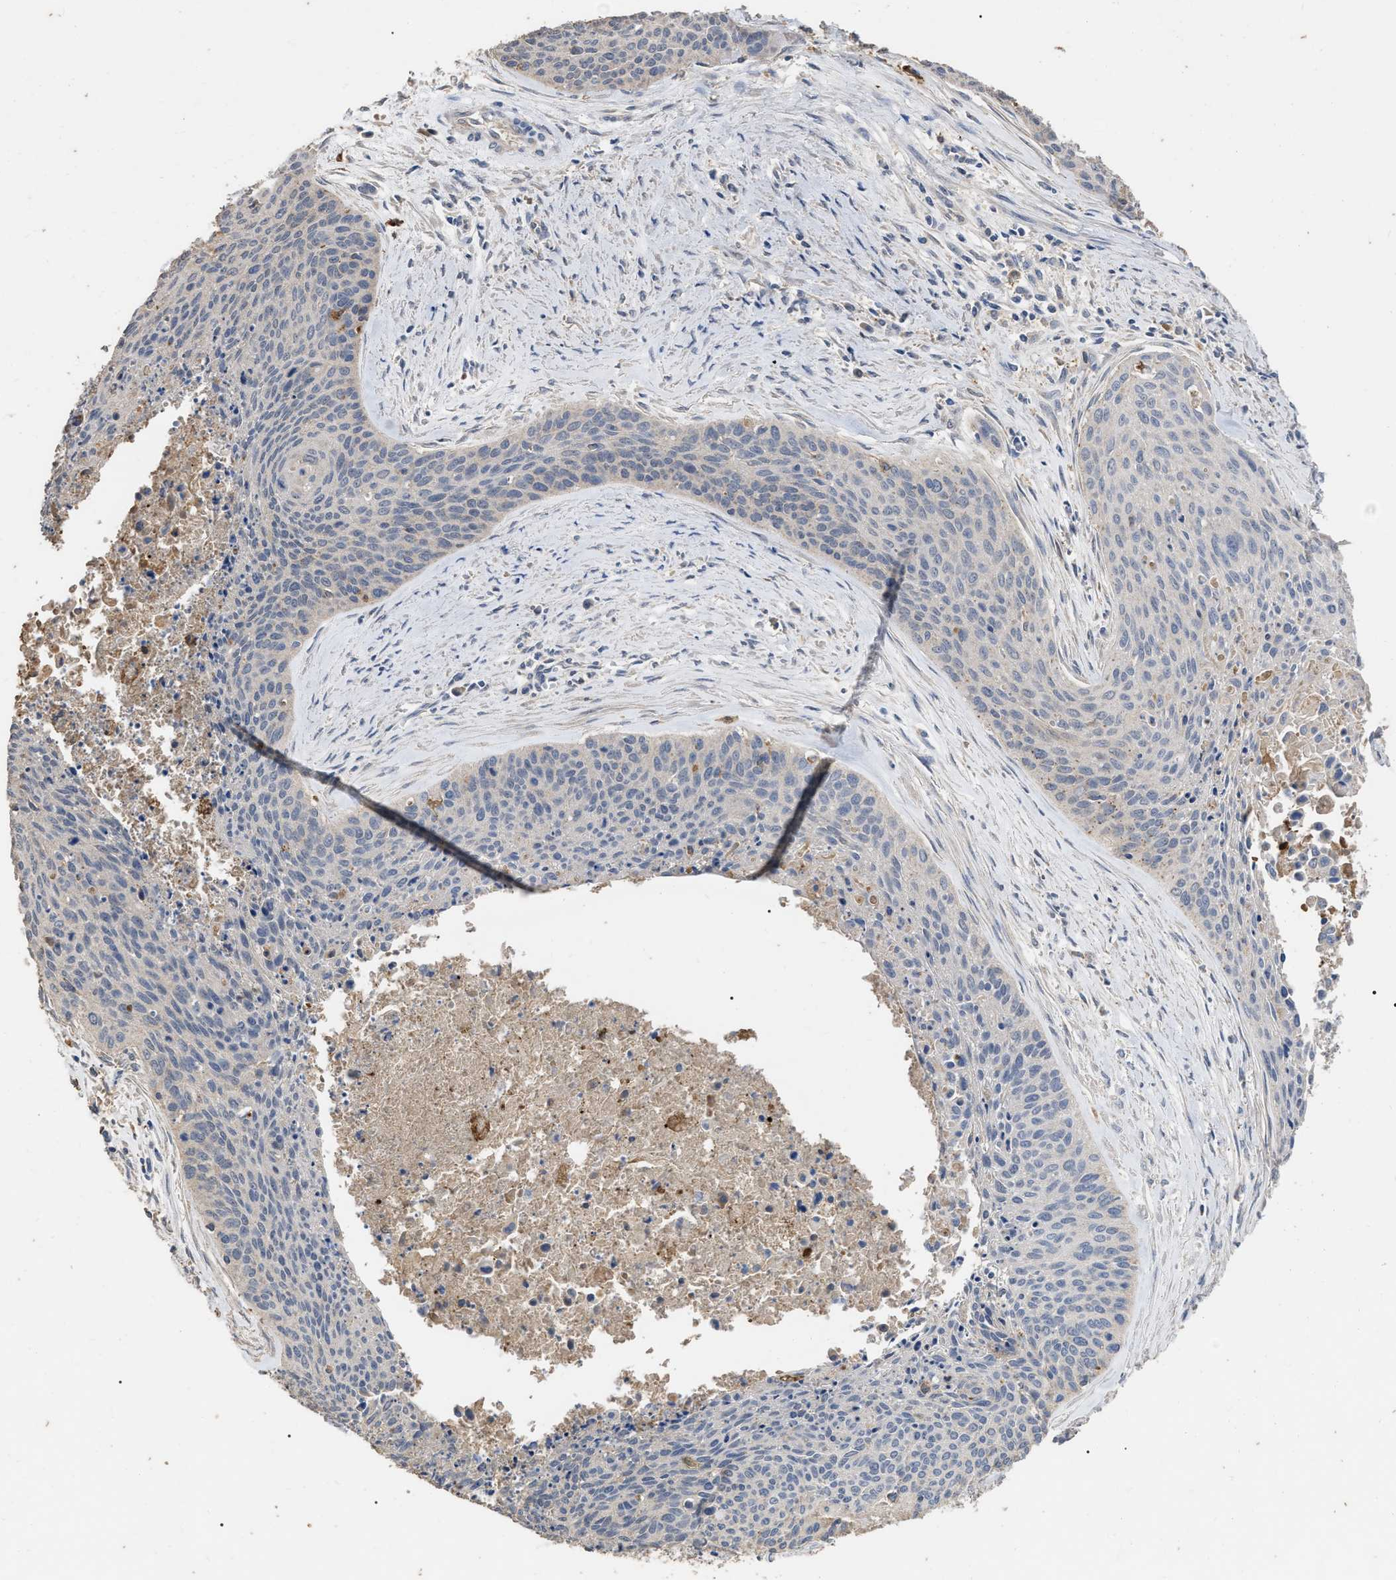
{"staining": {"intensity": "negative", "quantity": "none", "location": "none"}, "tissue": "cervical cancer", "cell_type": "Tumor cells", "image_type": "cancer", "snomed": [{"axis": "morphology", "description": "Squamous cell carcinoma, NOS"}, {"axis": "topography", "description": "Cervix"}], "caption": "A high-resolution image shows immunohistochemistry (IHC) staining of cervical cancer, which reveals no significant expression in tumor cells.", "gene": "GPR179", "patient": {"sex": "female", "age": 55}}